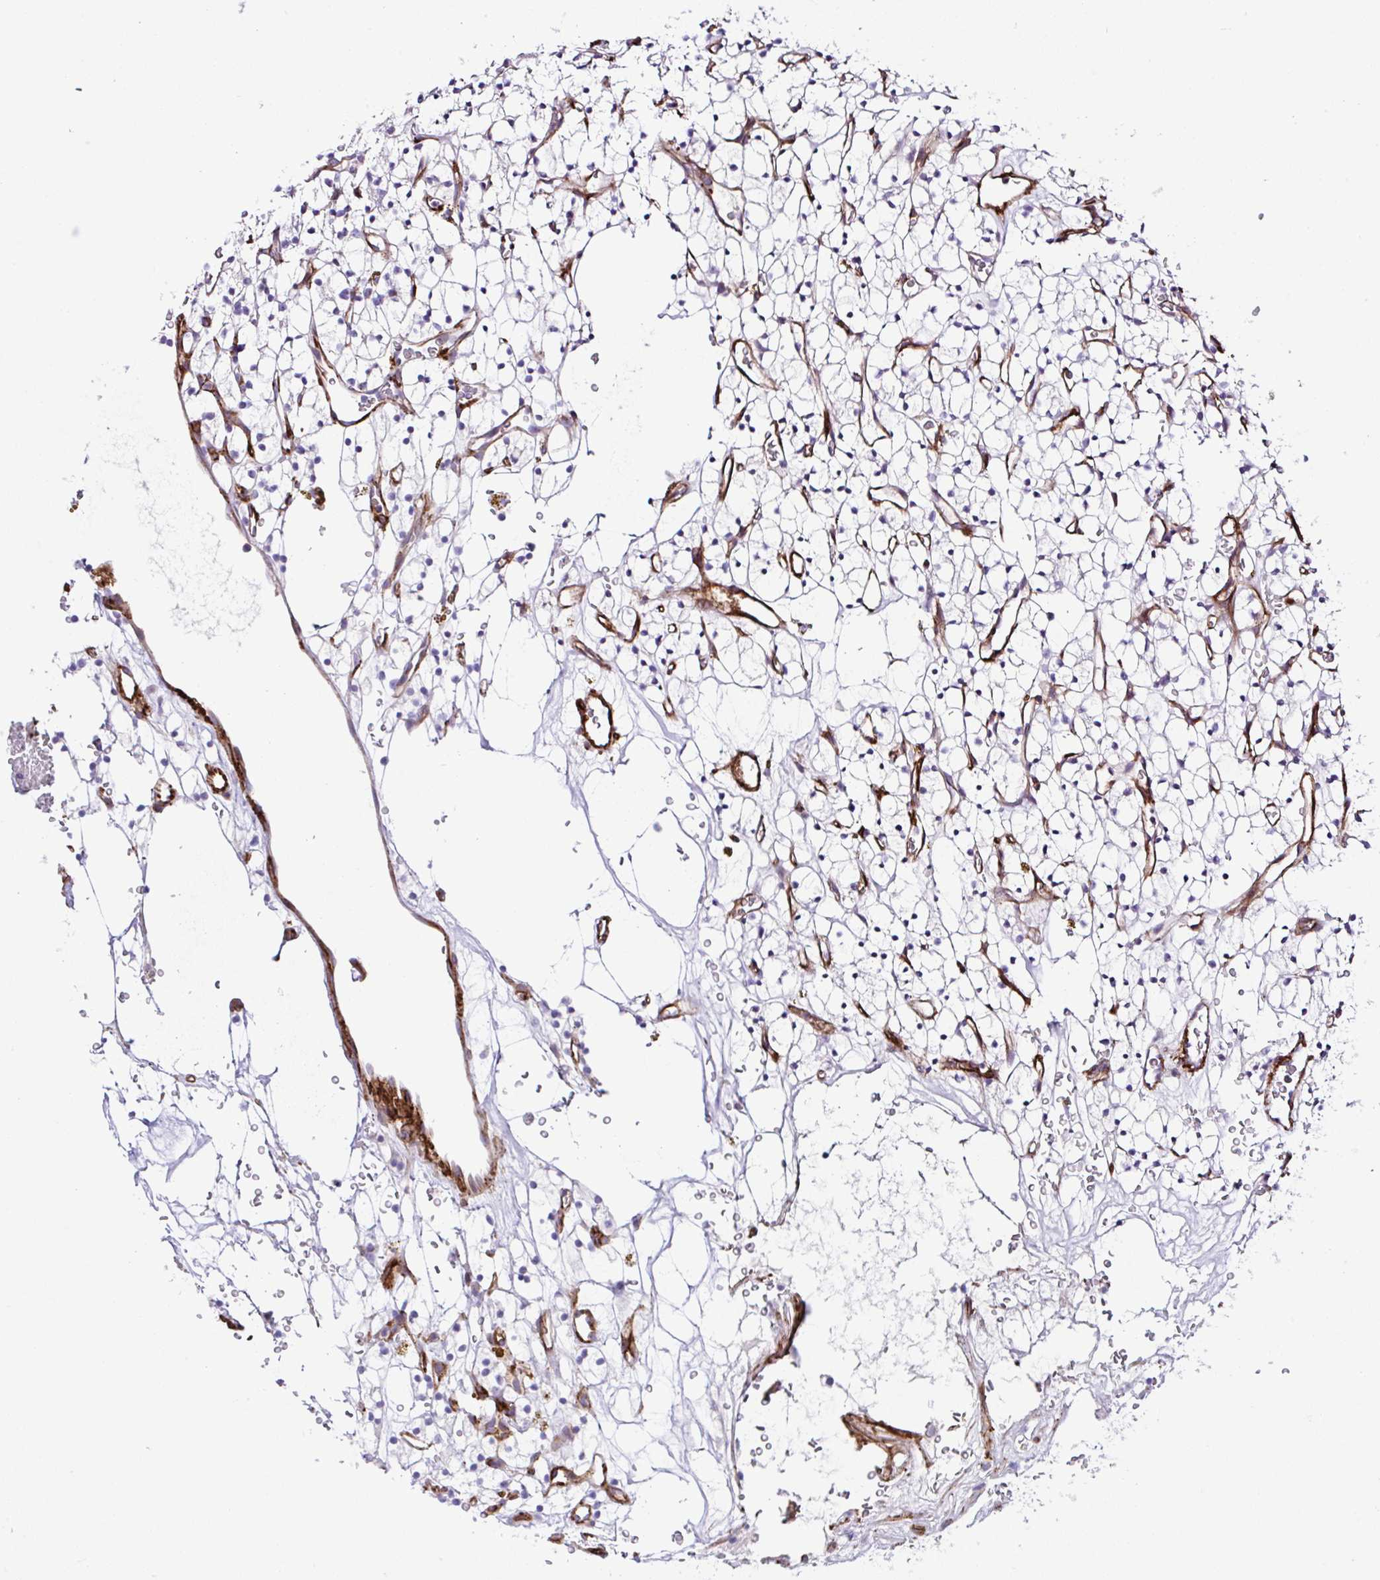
{"staining": {"intensity": "negative", "quantity": "none", "location": "none"}, "tissue": "renal cancer", "cell_type": "Tumor cells", "image_type": "cancer", "snomed": [{"axis": "morphology", "description": "Adenocarcinoma, NOS"}, {"axis": "topography", "description": "Kidney"}], "caption": "A photomicrograph of human renal cancer is negative for staining in tumor cells.", "gene": "FBXO34", "patient": {"sex": "female", "age": 64}}